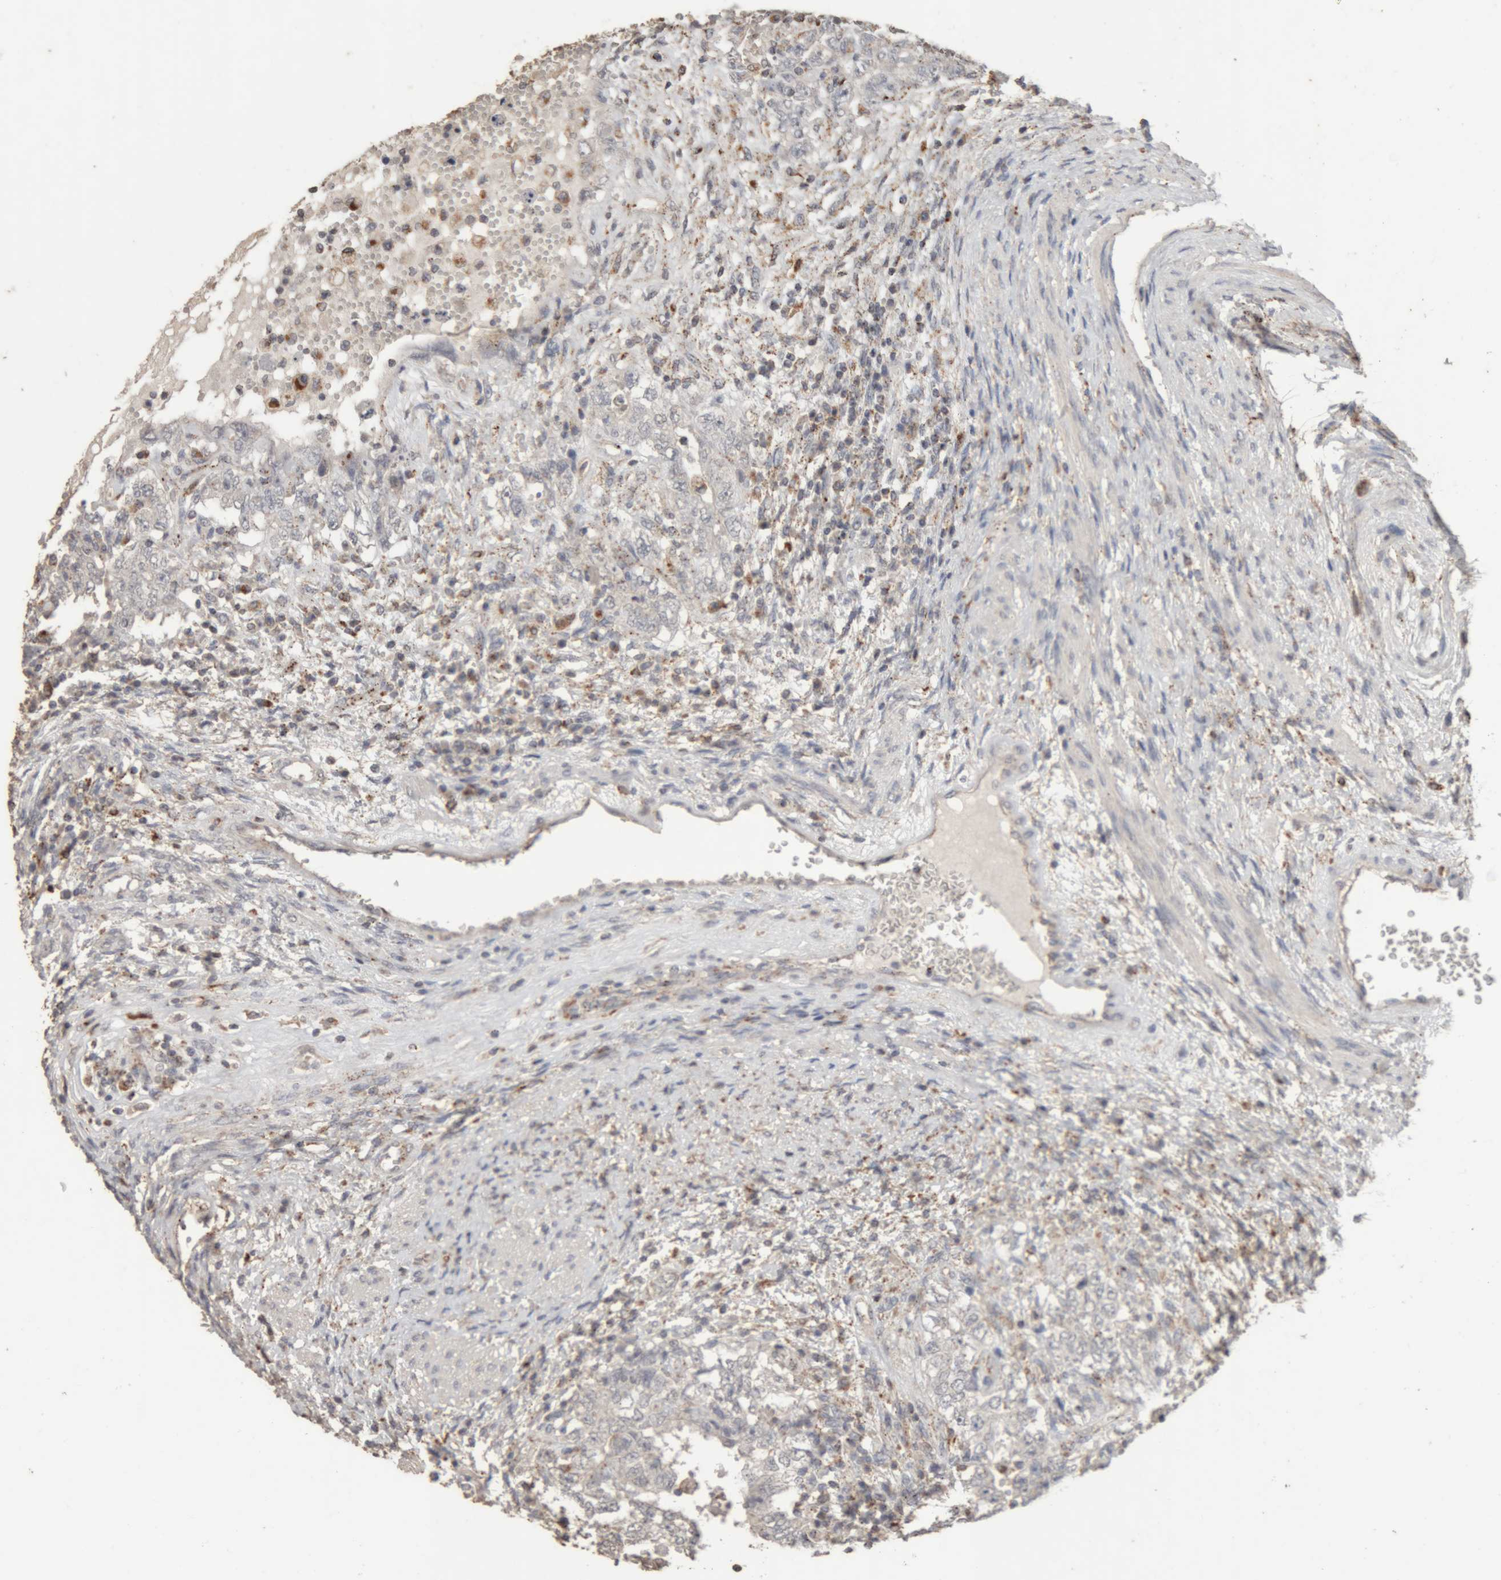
{"staining": {"intensity": "negative", "quantity": "none", "location": "none"}, "tissue": "testis cancer", "cell_type": "Tumor cells", "image_type": "cancer", "snomed": [{"axis": "morphology", "description": "Carcinoma, Embryonal, NOS"}, {"axis": "topography", "description": "Testis"}], "caption": "DAB immunohistochemical staining of human embryonal carcinoma (testis) displays no significant staining in tumor cells.", "gene": "ARSA", "patient": {"sex": "male", "age": 26}}